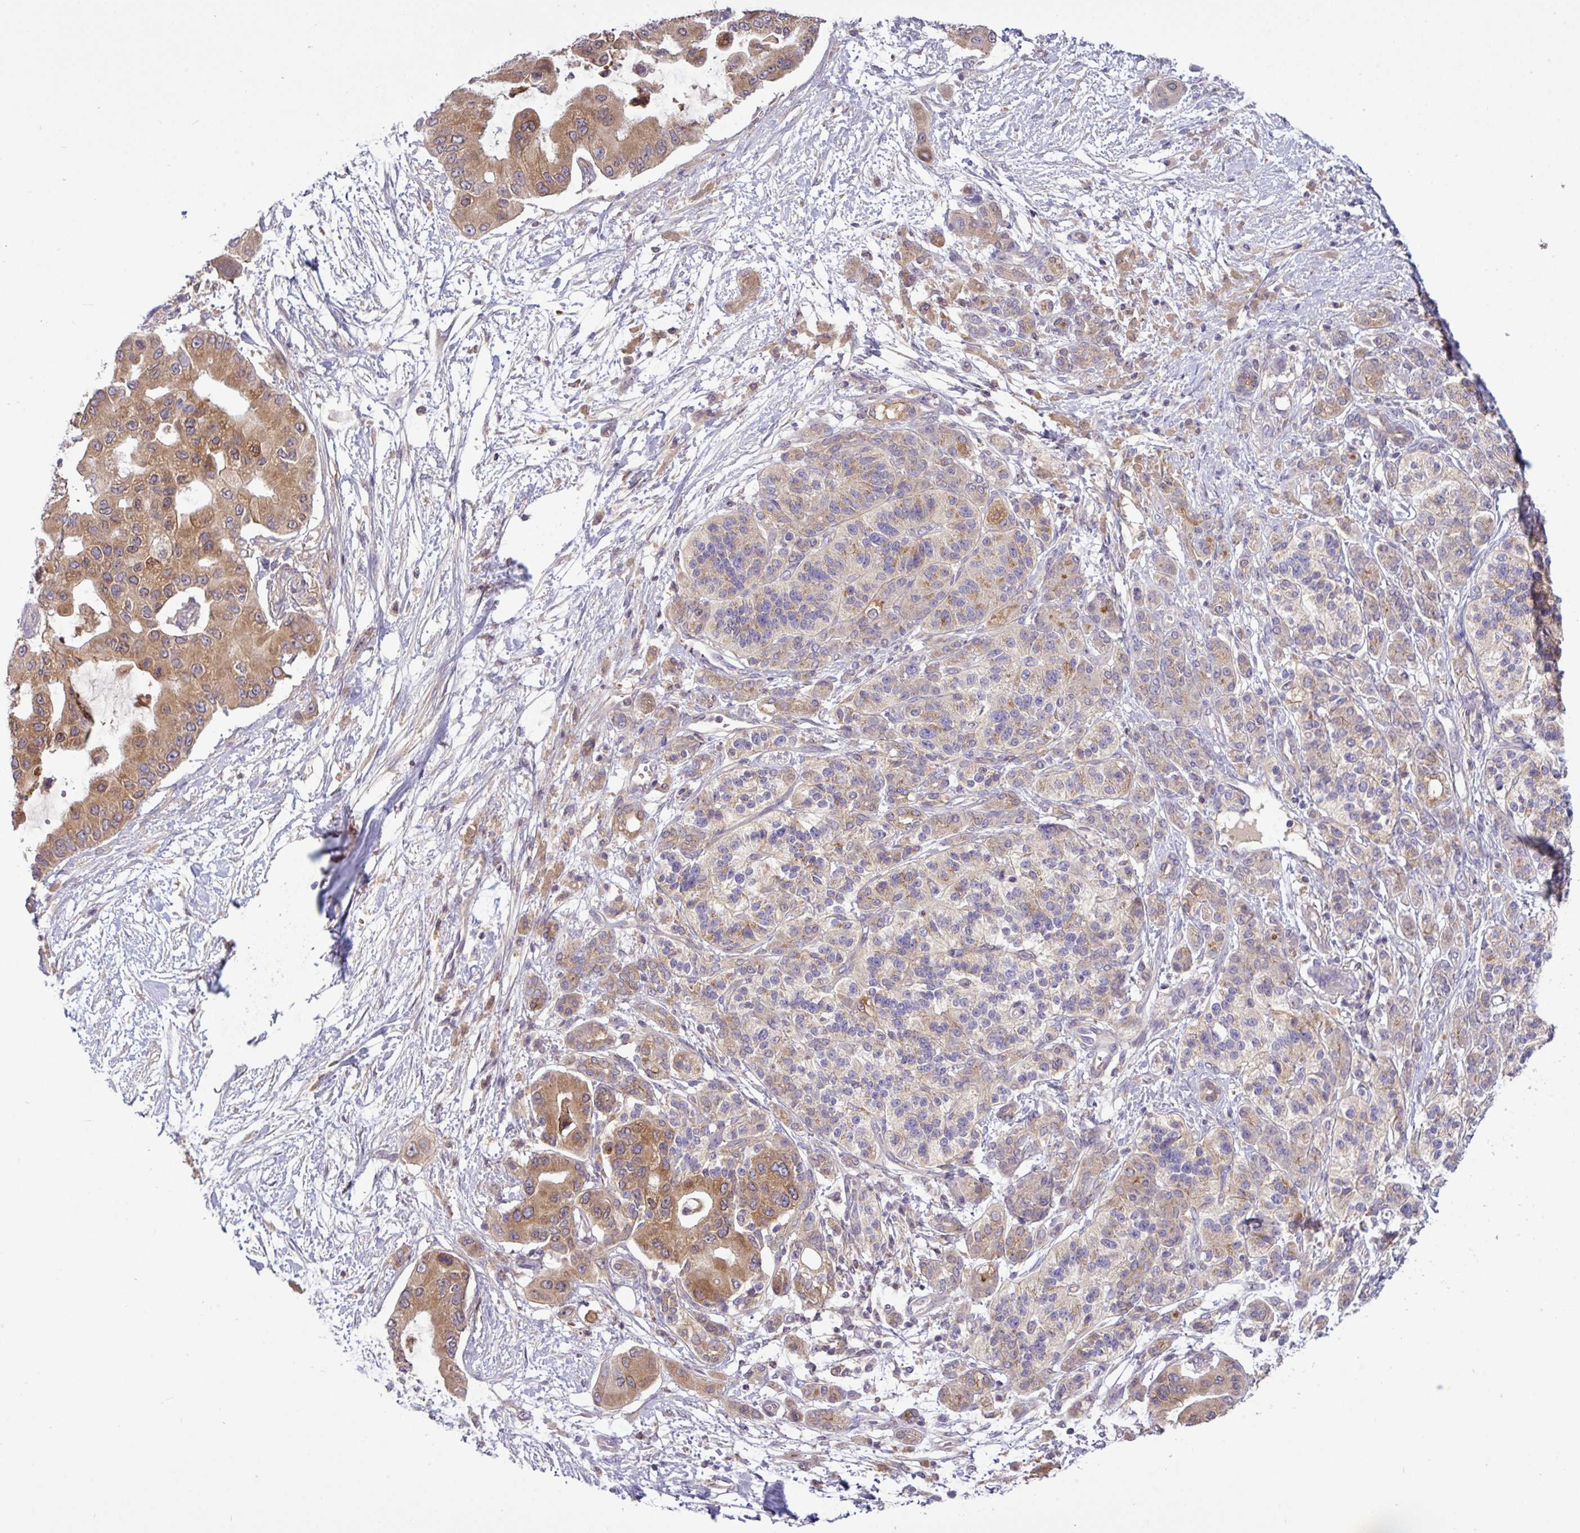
{"staining": {"intensity": "moderate", "quantity": ">75%", "location": "cytoplasmic/membranous"}, "tissue": "pancreatic cancer", "cell_type": "Tumor cells", "image_type": "cancer", "snomed": [{"axis": "morphology", "description": "Adenocarcinoma, NOS"}, {"axis": "topography", "description": "Pancreas"}], "caption": "Protein analysis of pancreatic cancer (adenocarcinoma) tissue reveals moderate cytoplasmic/membranous positivity in about >75% of tumor cells.", "gene": "TMEM62", "patient": {"sex": "male", "age": 57}}